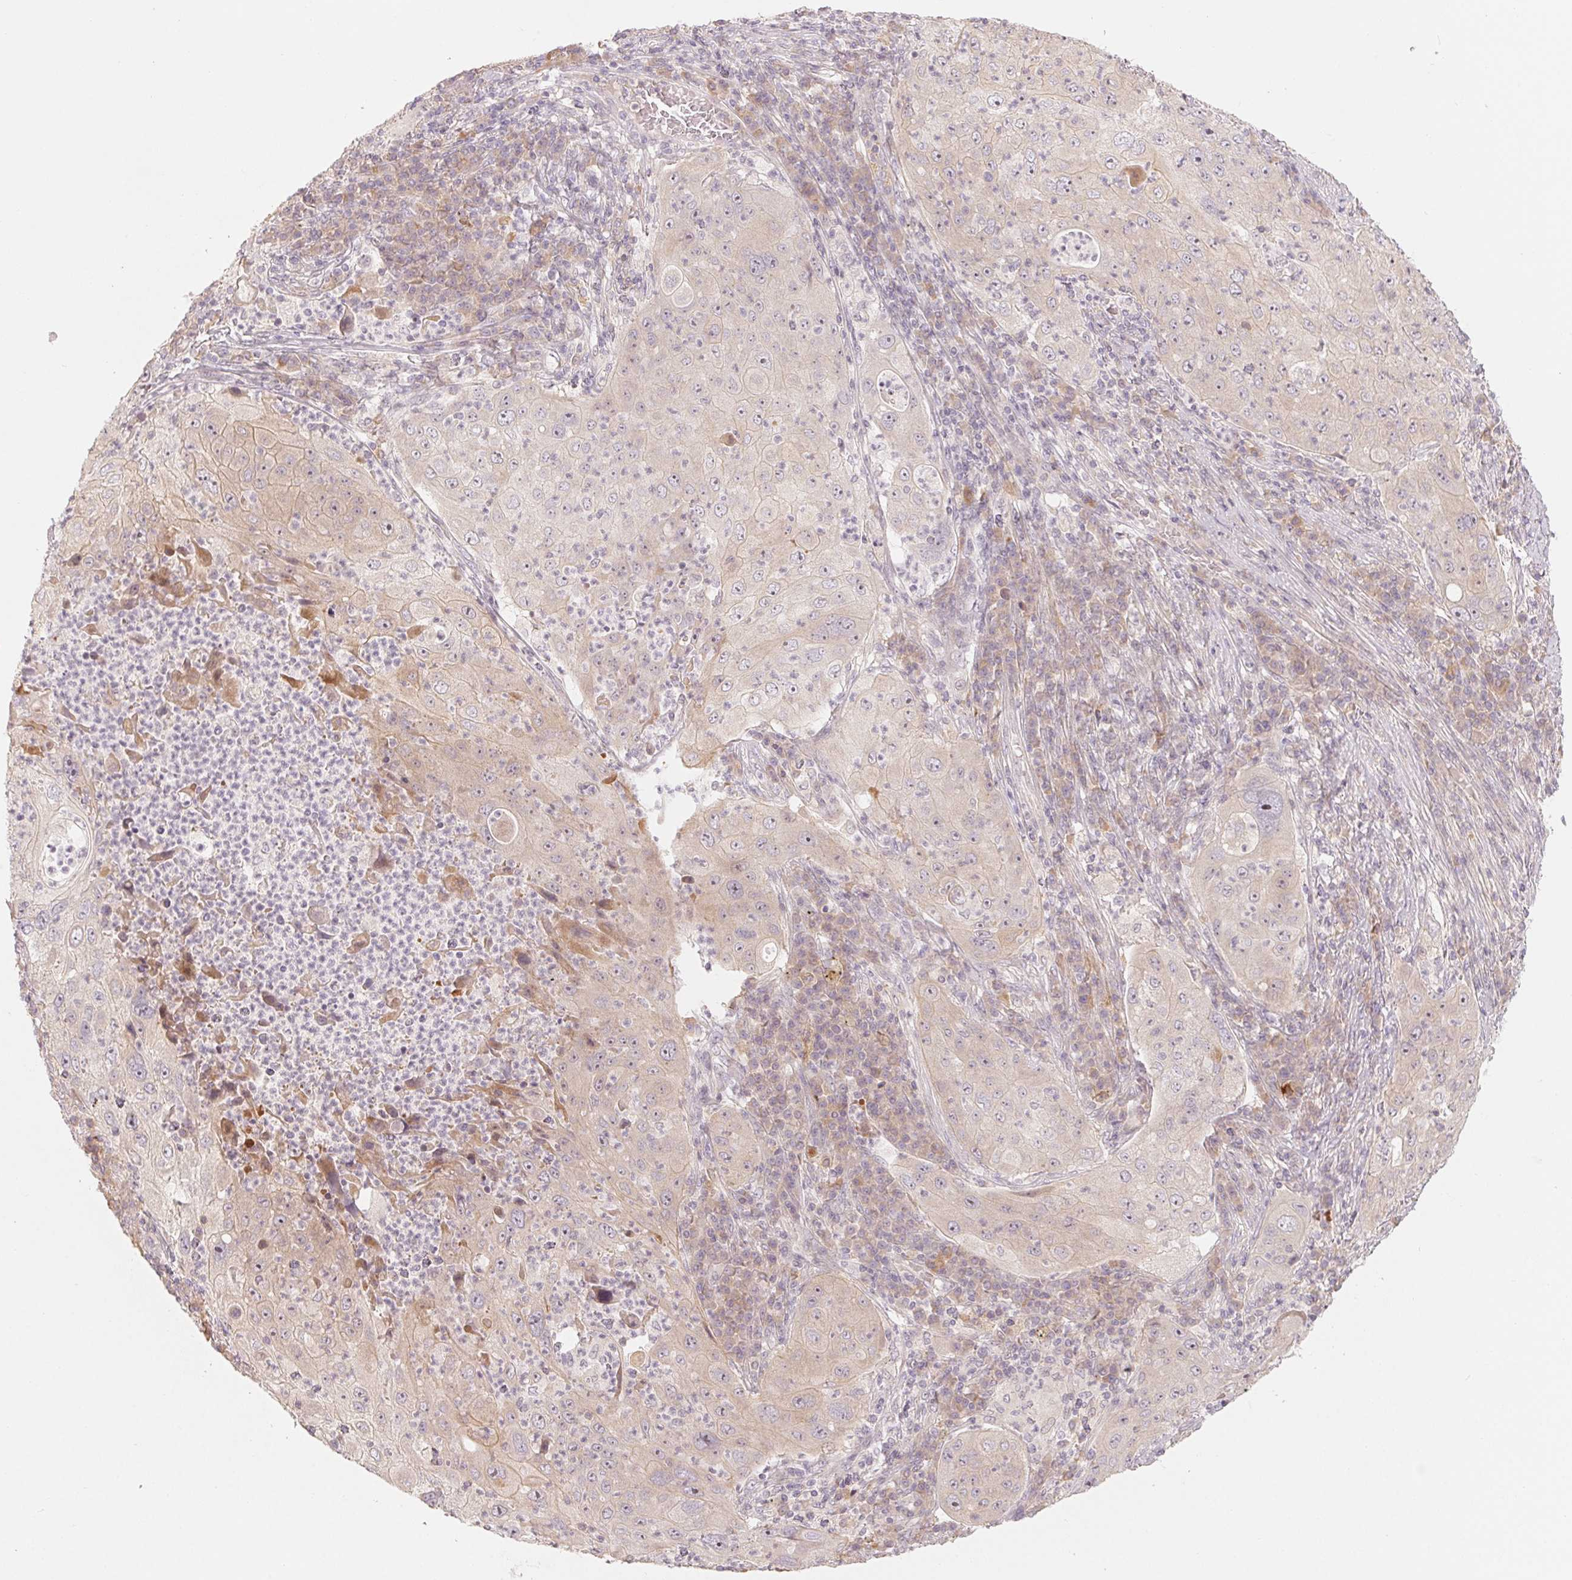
{"staining": {"intensity": "weak", "quantity": "<25%", "location": "cytoplasmic/membranous"}, "tissue": "lung cancer", "cell_type": "Tumor cells", "image_type": "cancer", "snomed": [{"axis": "morphology", "description": "Squamous cell carcinoma, NOS"}, {"axis": "topography", "description": "Lung"}], "caption": "Immunohistochemistry (IHC) image of neoplastic tissue: human squamous cell carcinoma (lung) stained with DAB (3,3'-diaminobenzidine) demonstrates no significant protein expression in tumor cells.", "gene": "DENND2C", "patient": {"sex": "female", "age": 59}}